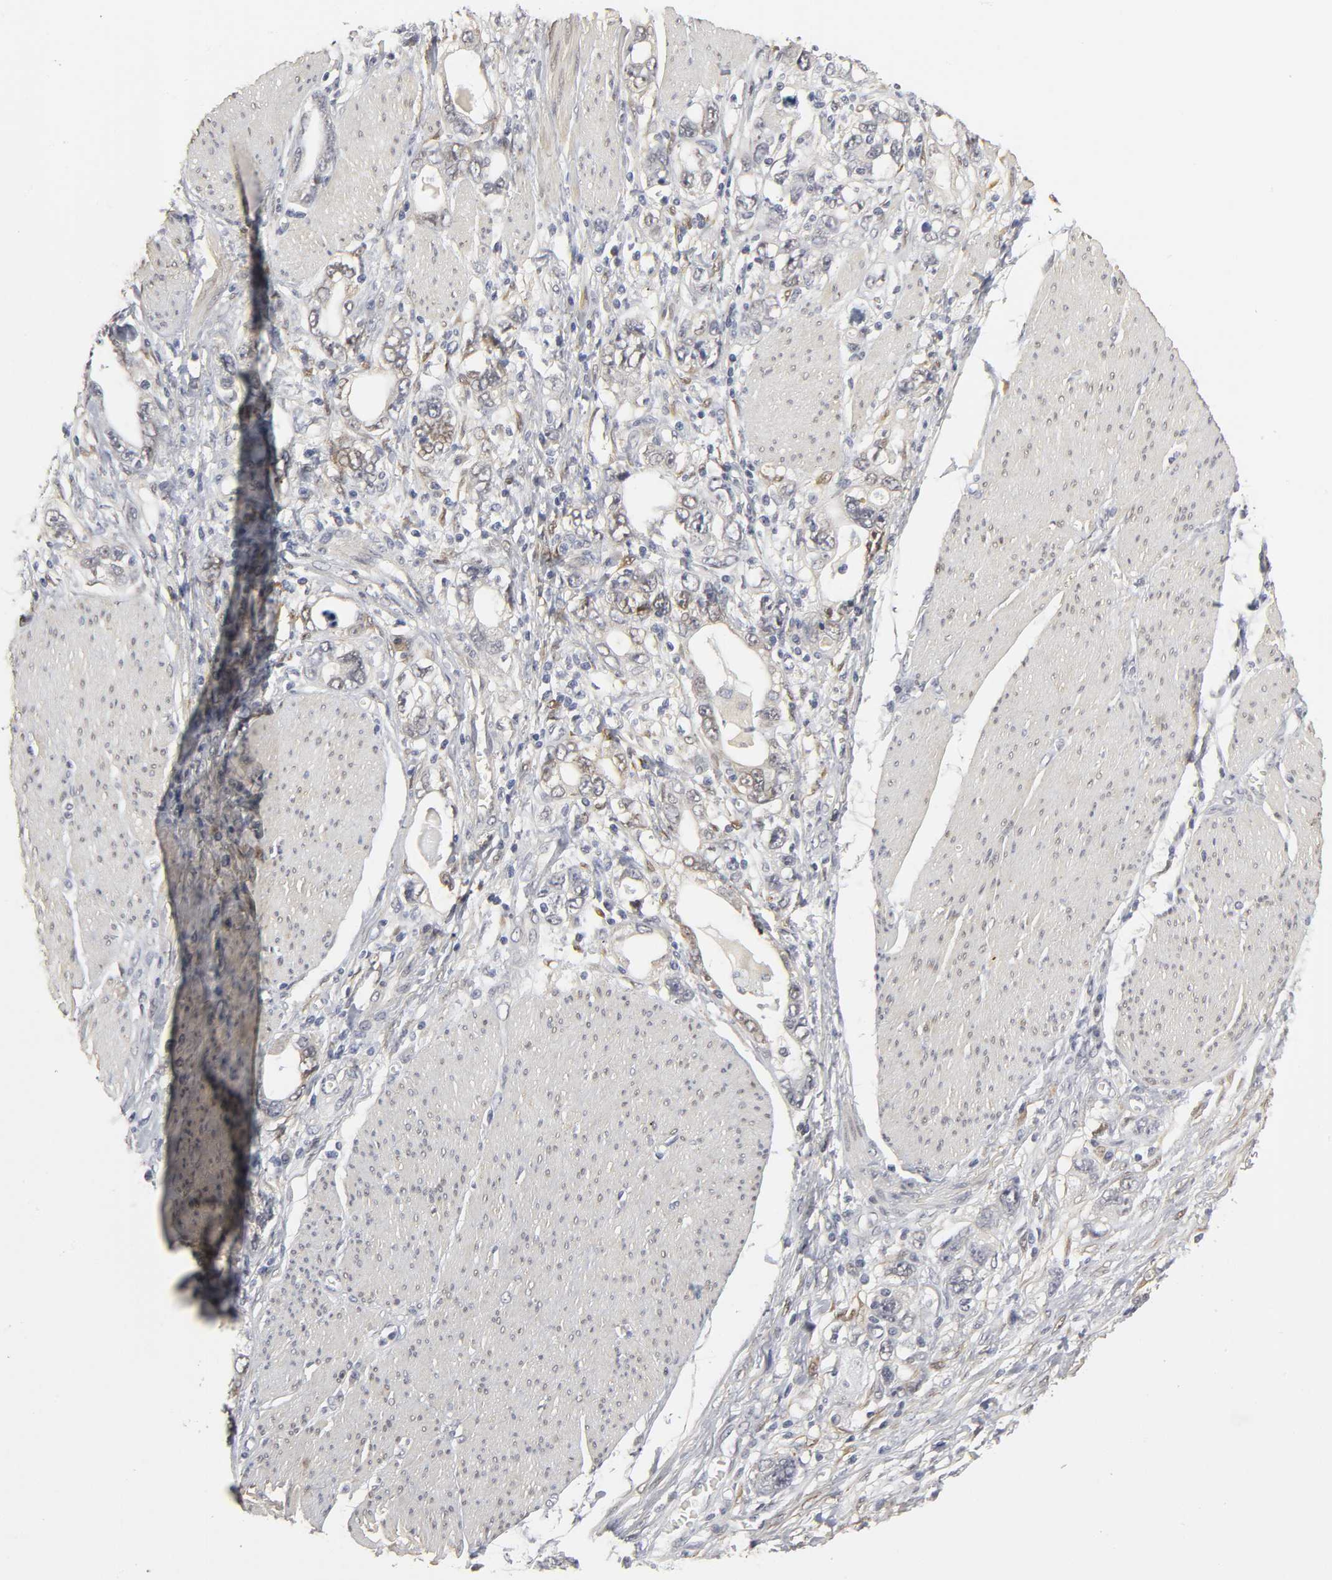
{"staining": {"intensity": "weak", "quantity": "25%-75%", "location": "cytoplasmic/membranous"}, "tissue": "stomach cancer", "cell_type": "Tumor cells", "image_type": "cancer", "snomed": [{"axis": "morphology", "description": "Adenocarcinoma, NOS"}, {"axis": "topography", "description": "Stomach, lower"}], "caption": "Approximately 25%-75% of tumor cells in adenocarcinoma (stomach) show weak cytoplasmic/membranous protein expression as visualized by brown immunohistochemical staining.", "gene": "PDLIM3", "patient": {"sex": "female", "age": 93}}